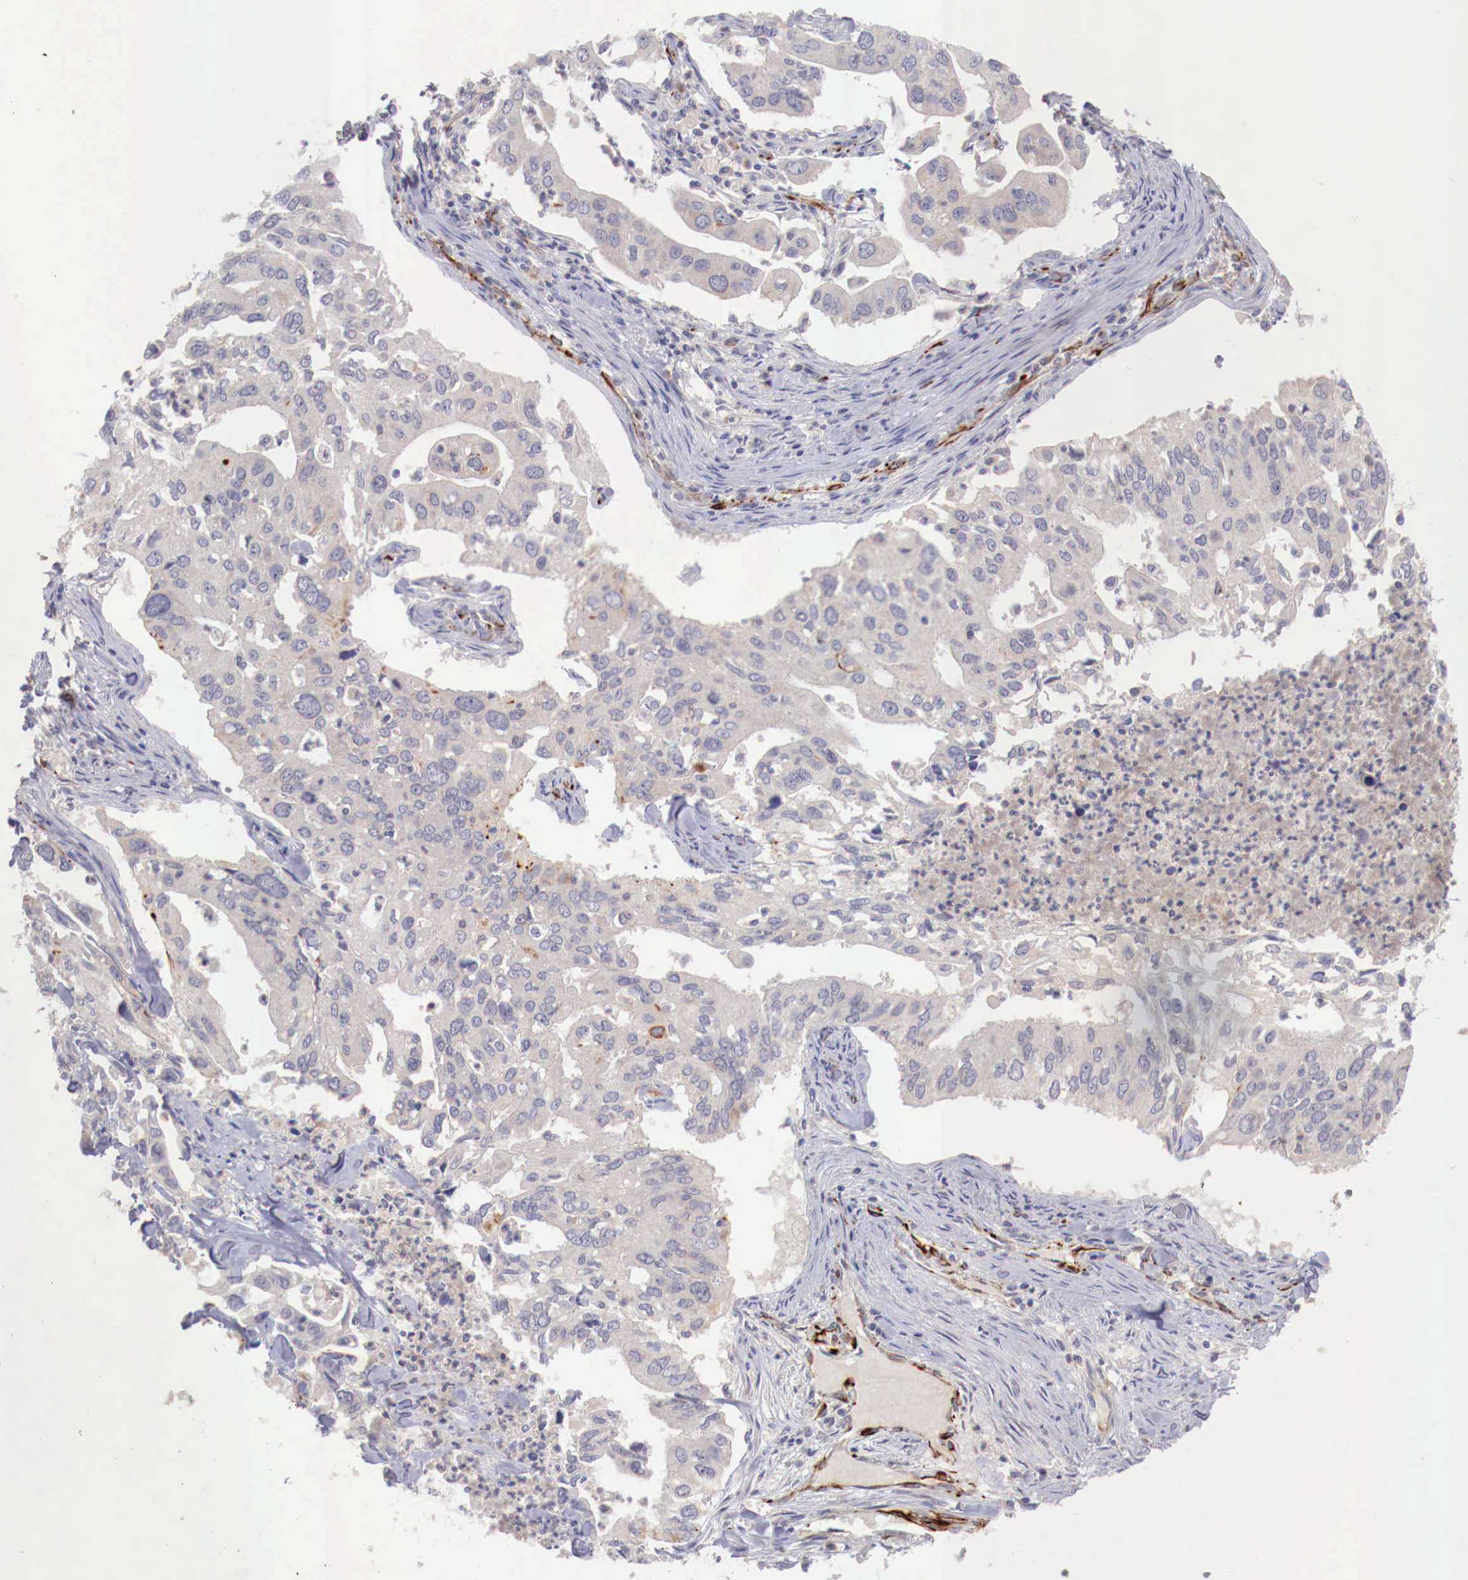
{"staining": {"intensity": "negative", "quantity": "none", "location": "none"}, "tissue": "lung cancer", "cell_type": "Tumor cells", "image_type": "cancer", "snomed": [{"axis": "morphology", "description": "Adenocarcinoma, NOS"}, {"axis": "topography", "description": "Lung"}], "caption": "Lung adenocarcinoma was stained to show a protein in brown. There is no significant staining in tumor cells.", "gene": "WT1", "patient": {"sex": "male", "age": 48}}